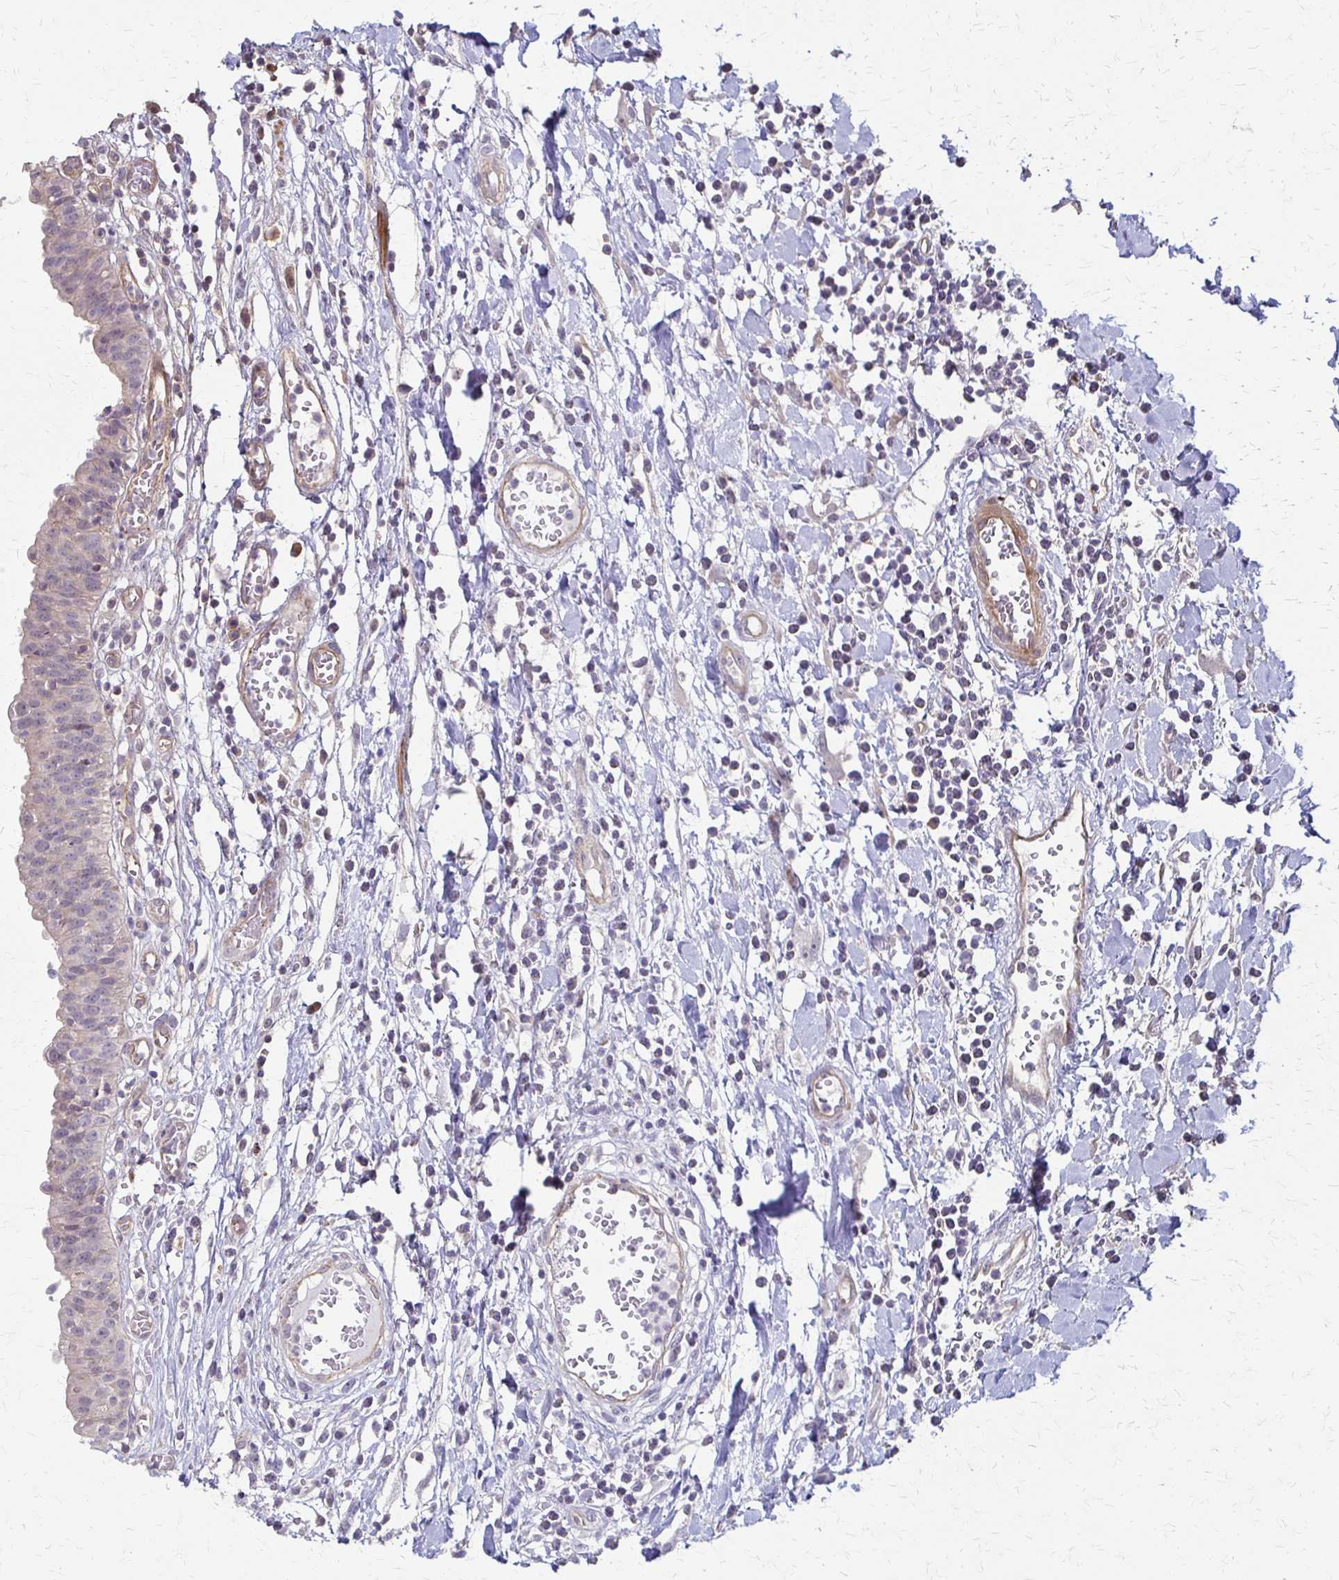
{"staining": {"intensity": "weak", "quantity": "25%-75%", "location": "cytoplasmic/membranous"}, "tissue": "urinary bladder", "cell_type": "Urothelial cells", "image_type": "normal", "snomed": [{"axis": "morphology", "description": "Normal tissue, NOS"}, {"axis": "topography", "description": "Urinary bladder"}], "caption": "A low amount of weak cytoplasmic/membranous staining is appreciated in about 25%-75% of urothelial cells in unremarkable urinary bladder.", "gene": "CFL2", "patient": {"sex": "male", "age": 64}}